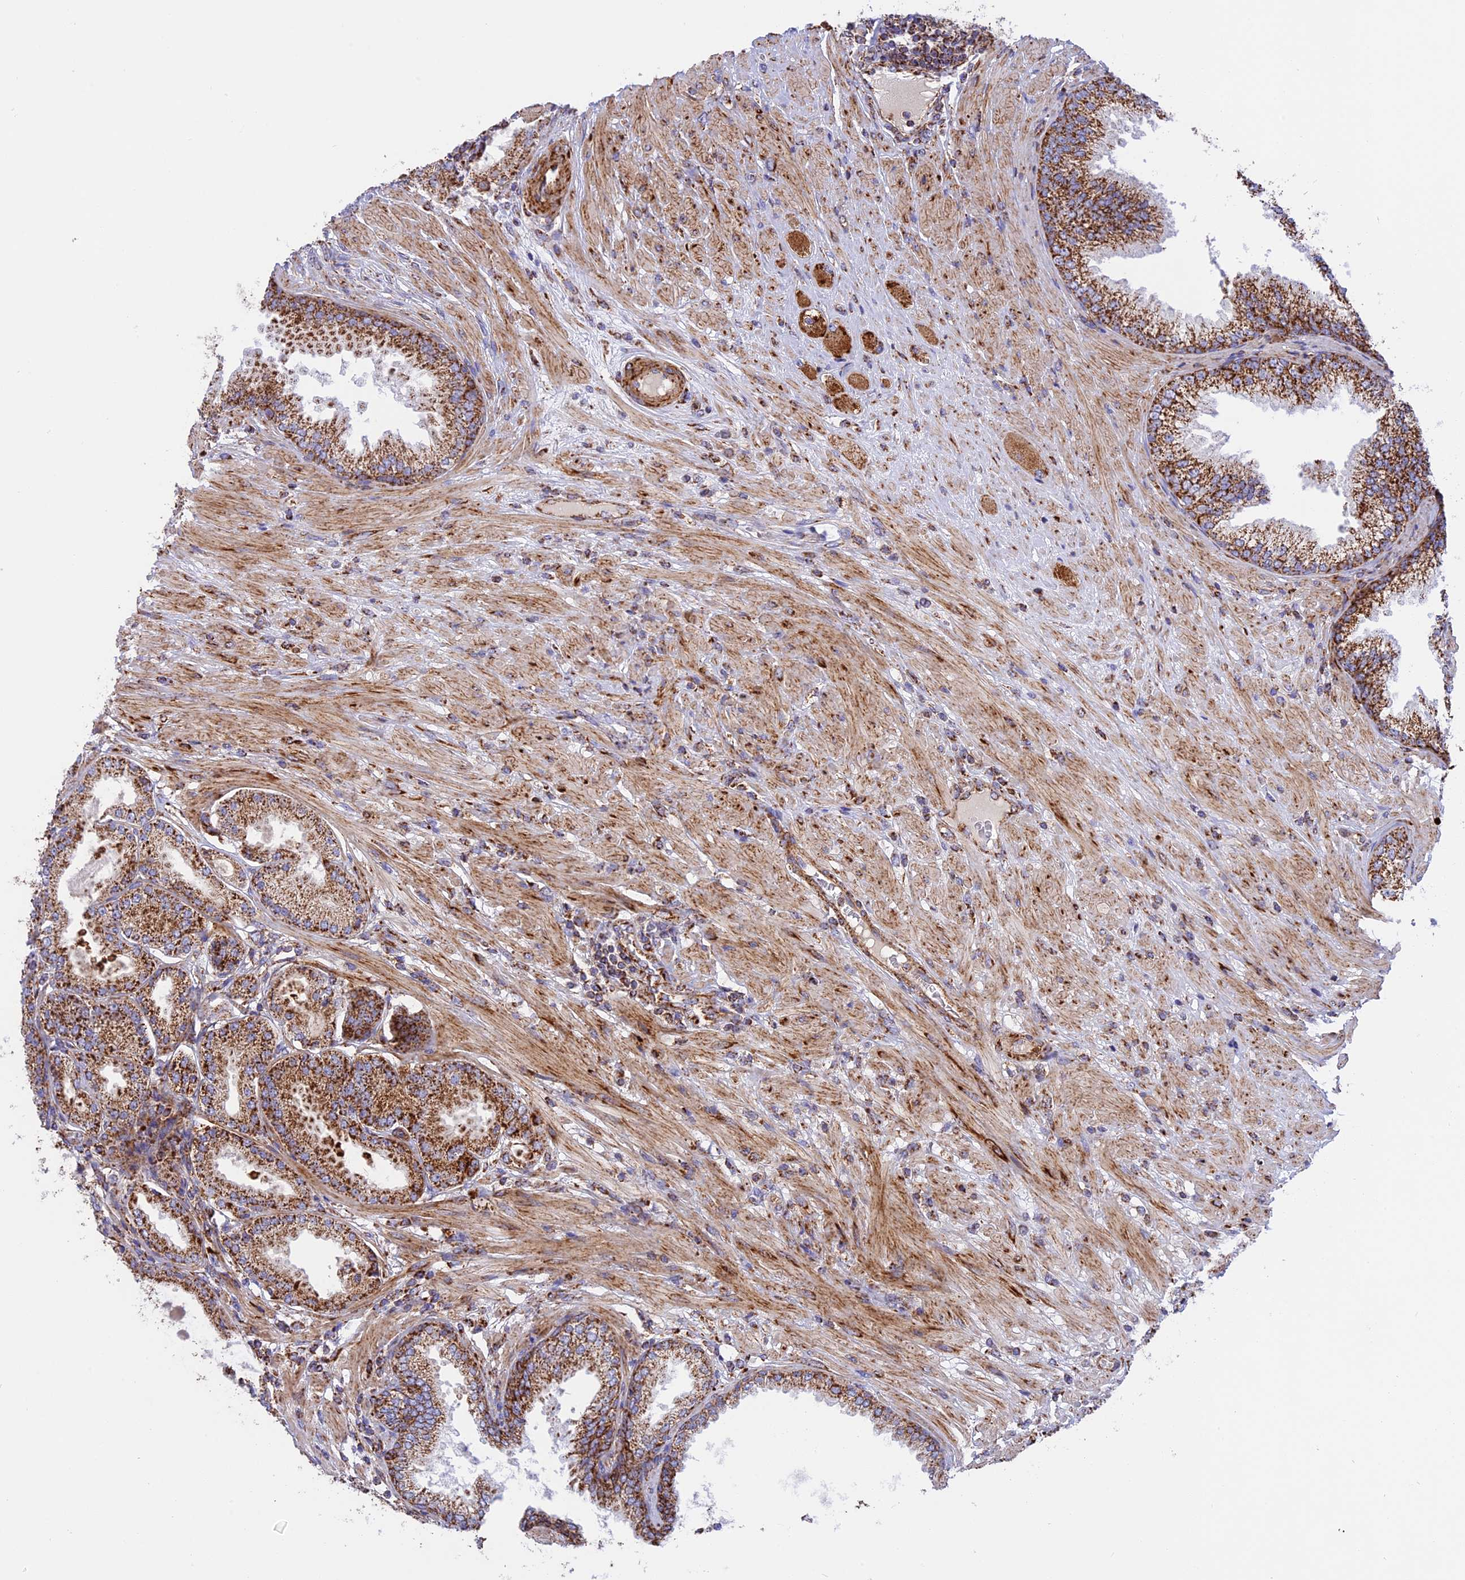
{"staining": {"intensity": "strong", "quantity": ">75%", "location": "cytoplasmic/membranous"}, "tissue": "prostate cancer", "cell_type": "Tumor cells", "image_type": "cancer", "snomed": [{"axis": "morphology", "description": "Adenocarcinoma, High grade"}, {"axis": "topography", "description": "Prostate"}], "caption": "Protein analysis of prostate cancer tissue exhibits strong cytoplasmic/membranous positivity in approximately >75% of tumor cells.", "gene": "UQCRB", "patient": {"sex": "male", "age": 71}}